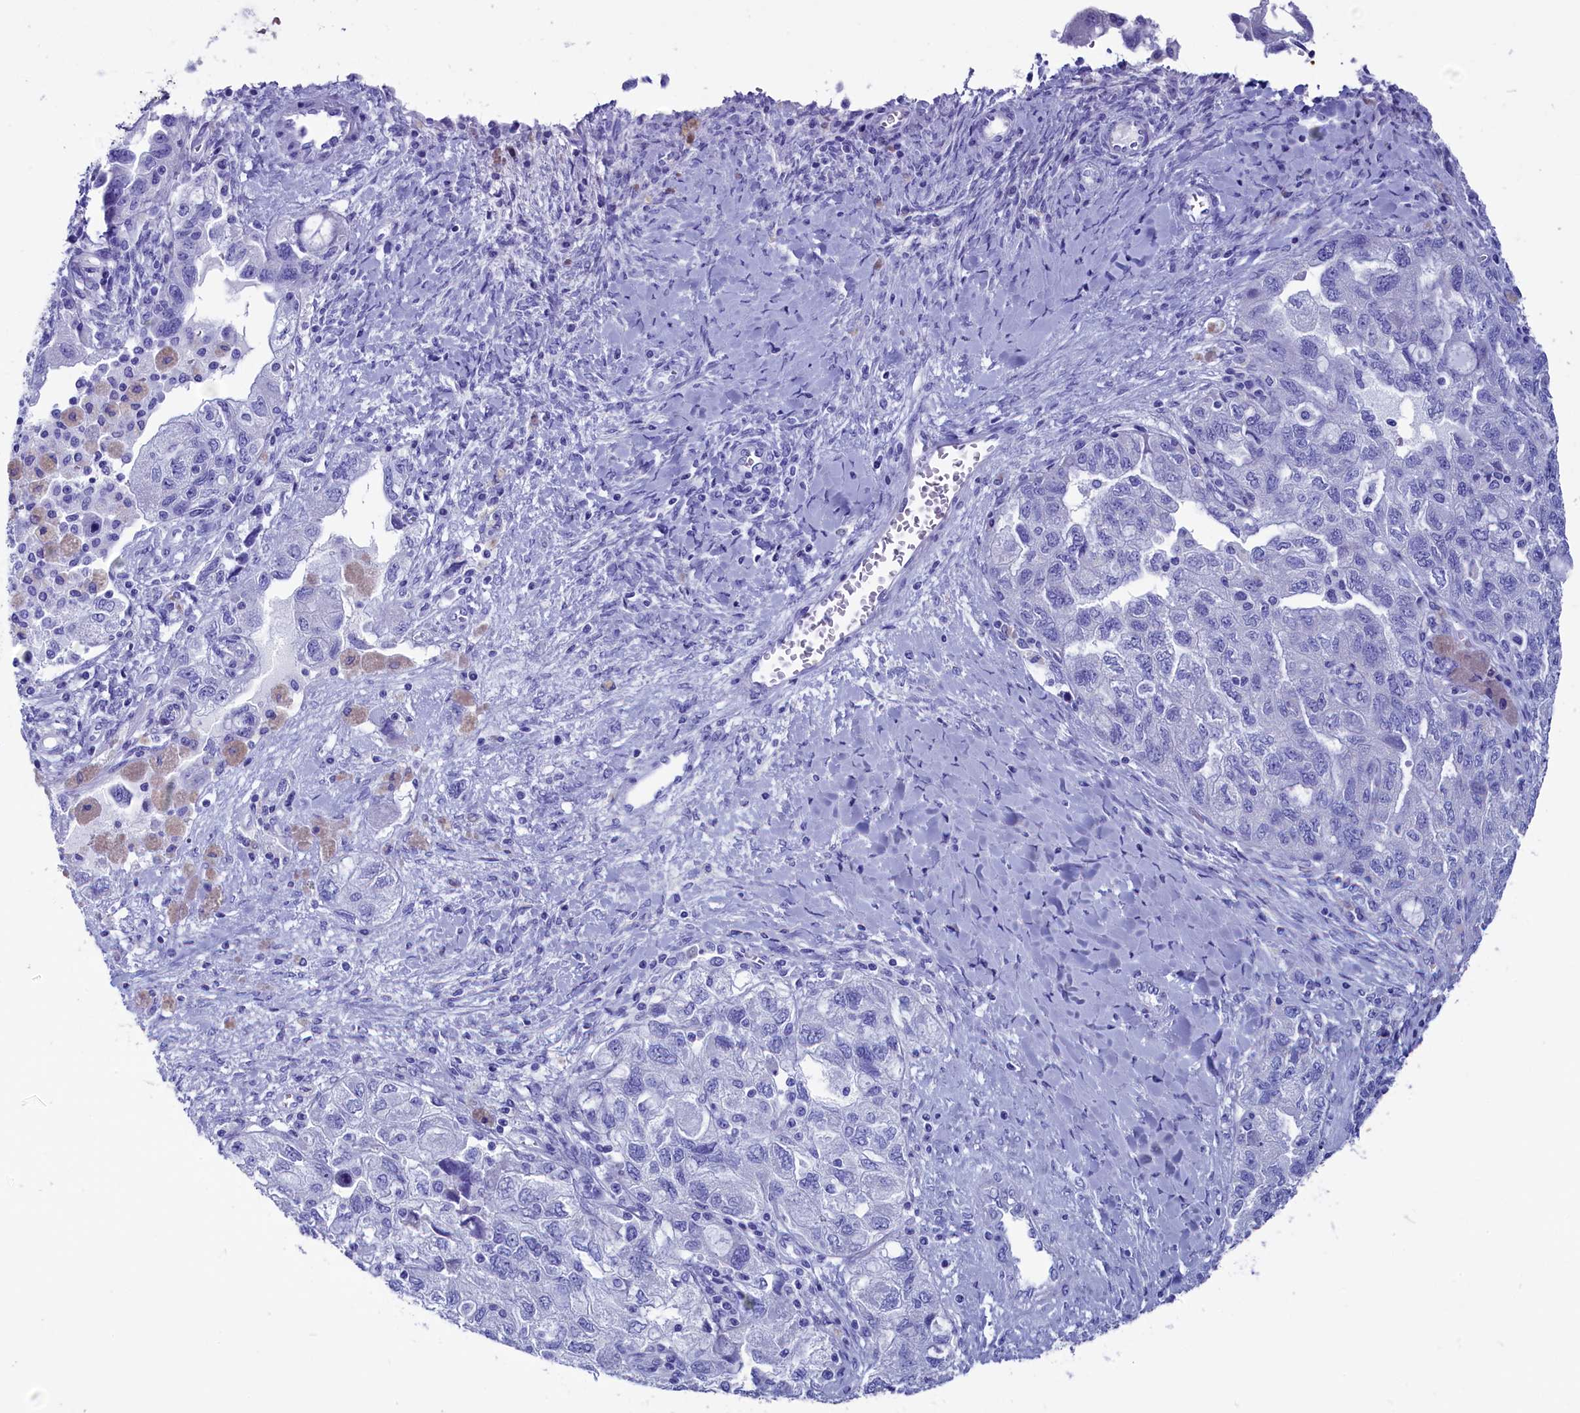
{"staining": {"intensity": "negative", "quantity": "none", "location": "none"}, "tissue": "ovarian cancer", "cell_type": "Tumor cells", "image_type": "cancer", "snomed": [{"axis": "morphology", "description": "Carcinoma, NOS"}, {"axis": "morphology", "description": "Cystadenocarcinoma, serous, NOS"}, {"axis": "topography", "description": "Ovary"}], "caption": "Tumor cells are negative for protein expression in human carcinoma (ovarian). (Brightfield microscopy of DAB (3,3'-diaminobenzidine) immunohistochemistry (IHC) at high magnification).", "gene": "ANKRD29", "patient": {"sex": "female", "age": 69}}